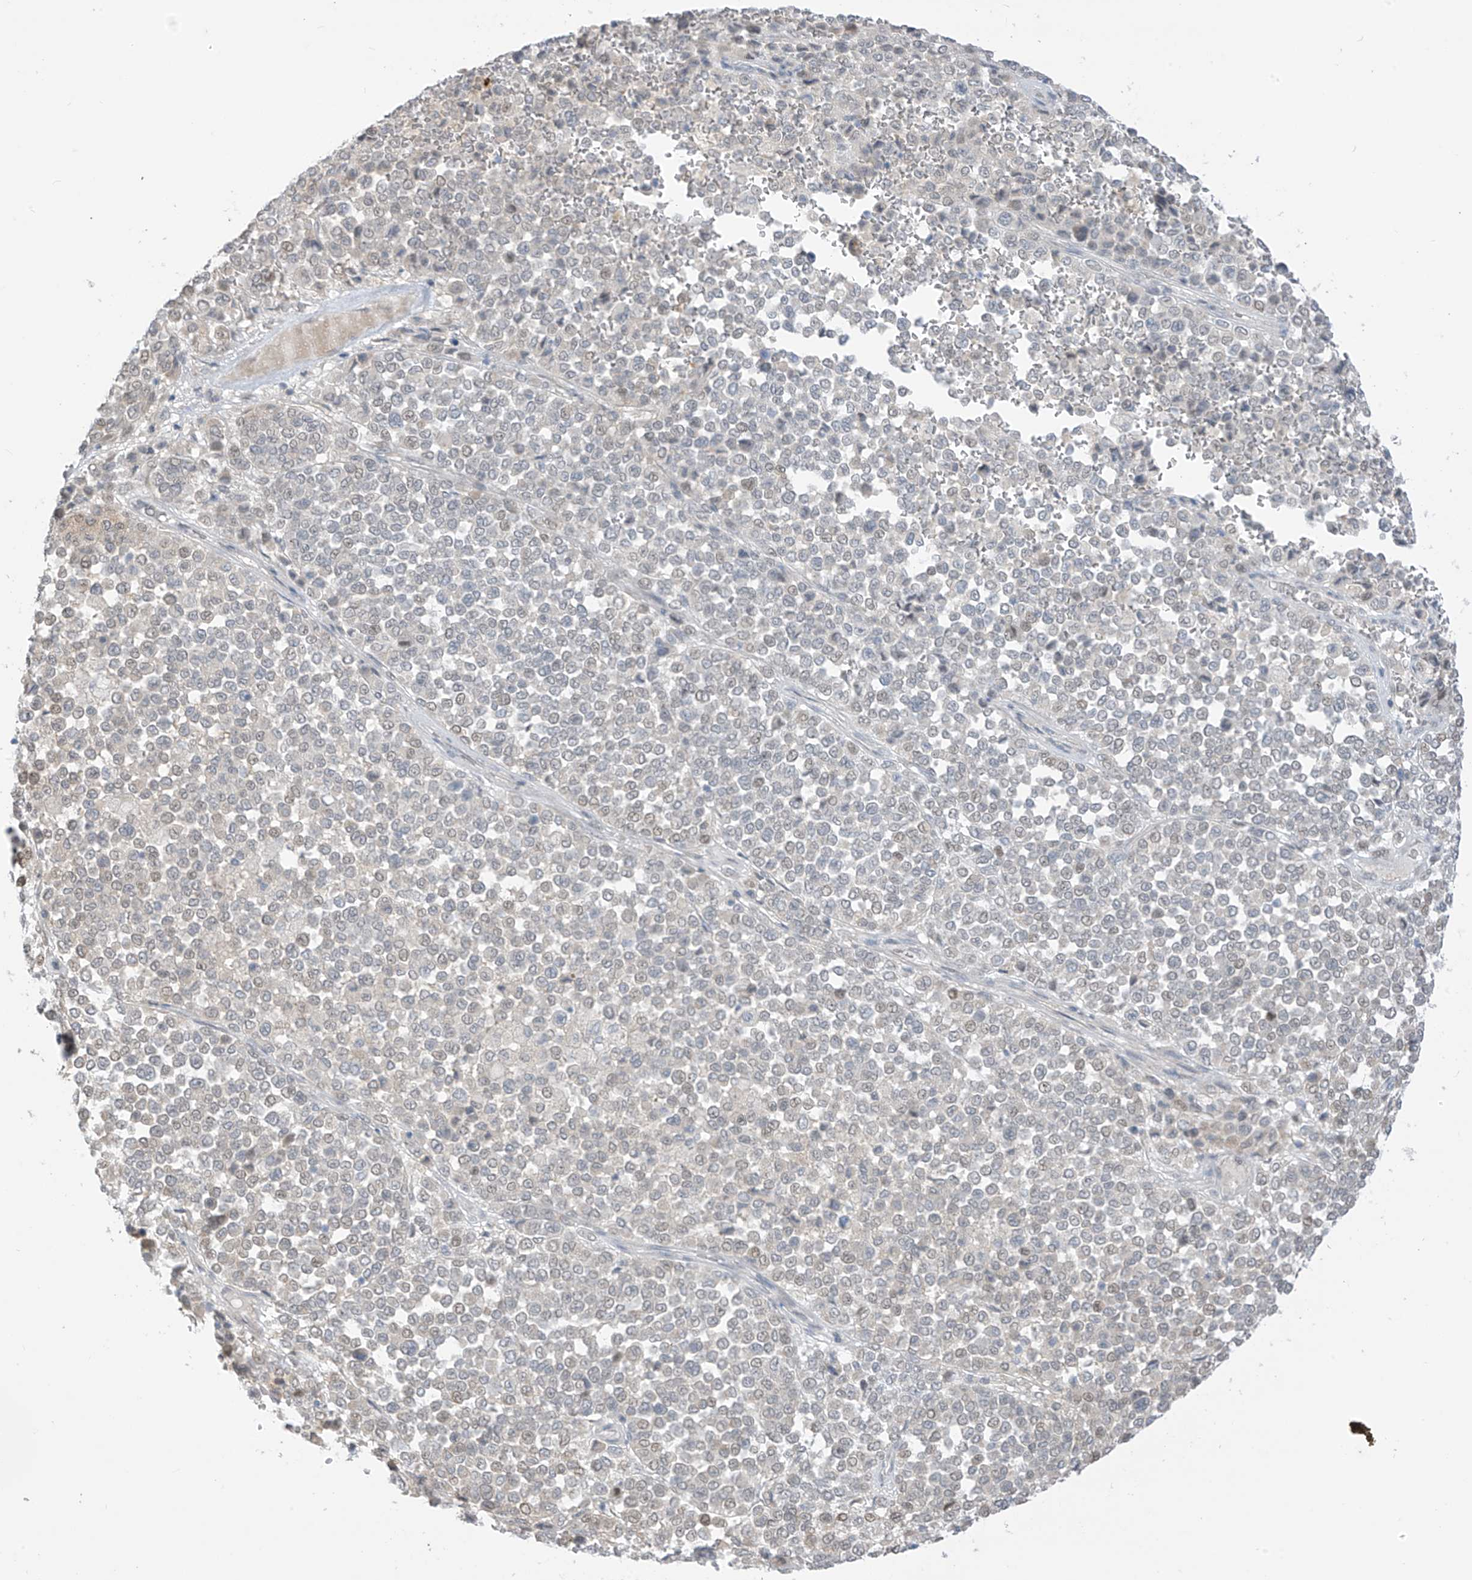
{"staining": {"intensity": "negative", "quantity": "none", "location": "none"}, "tissue": "melanoma", "cell_type": "Tumor cells", "image_type": "cancer", "snomed": [{"axis": "morphology", "description": "Malignant melanoma, Metastatic site"}, {"axis": "topography", "description": "Pancreas"}], "caption": "Immunohistochemistry (IHC) of human malignant melanoma (metastatic site) displays no expression in tumor cells.", "gene": "ASPRV1", "patient": {"sex": "female", "age": 30}}